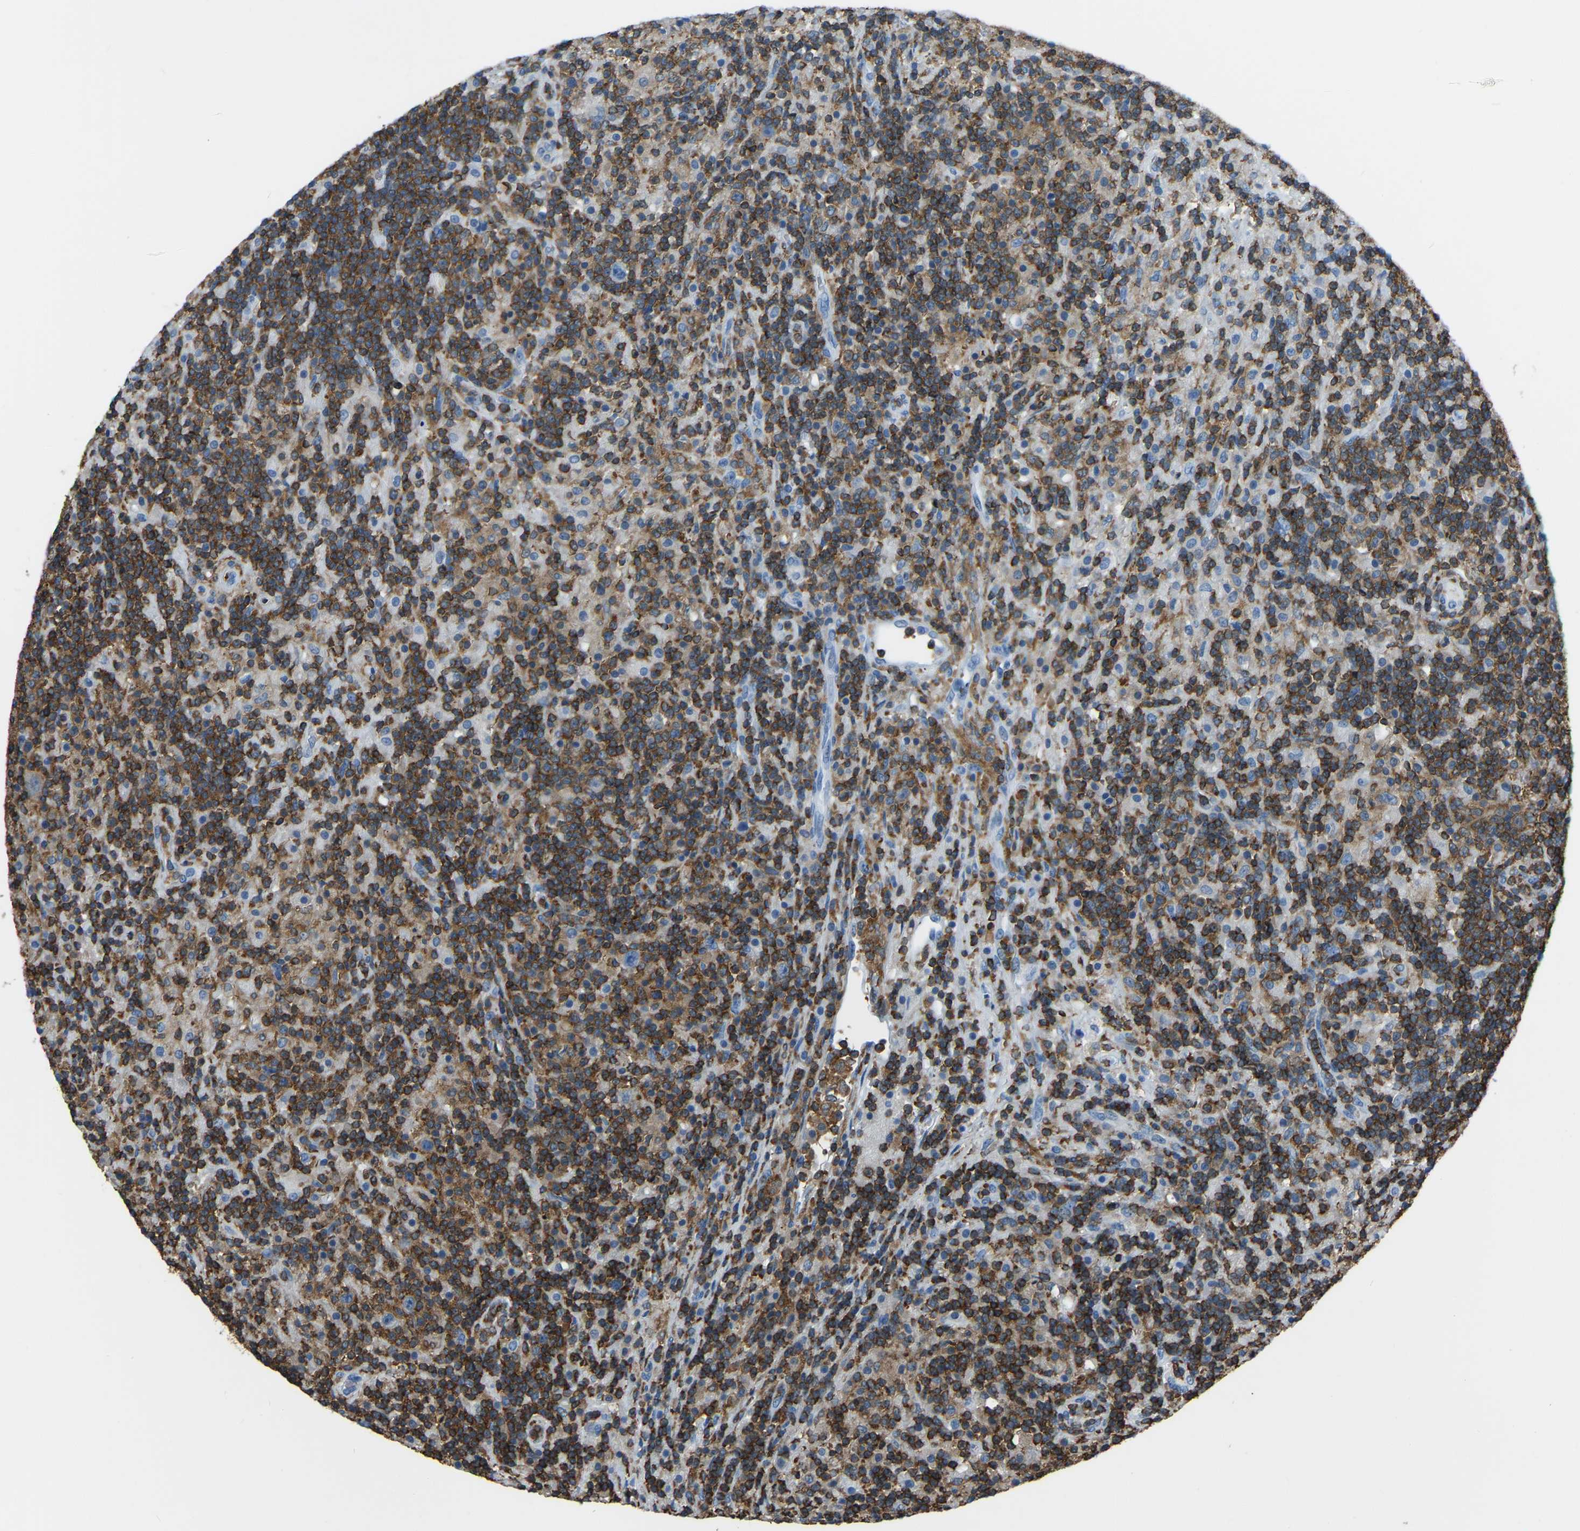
{"staining": {"intensity": "negative", "quantity": "none", "location": "none"}, "tissue": "lymphoma", "cell_type": "Tumor cells", "image_type": "cancer", "snomed": [{"axis": "morphology", "description": "Hodgkin's disease, NOS"}, {"axis": "topography", "description": "Lymph node"}], "caption": "Tumor cells show no significant expression in Hodgkin's disease. Nuclei are stained in blue.", "gene": "ARHGAP45", "patient": {"sex": "male", "age": 70}}